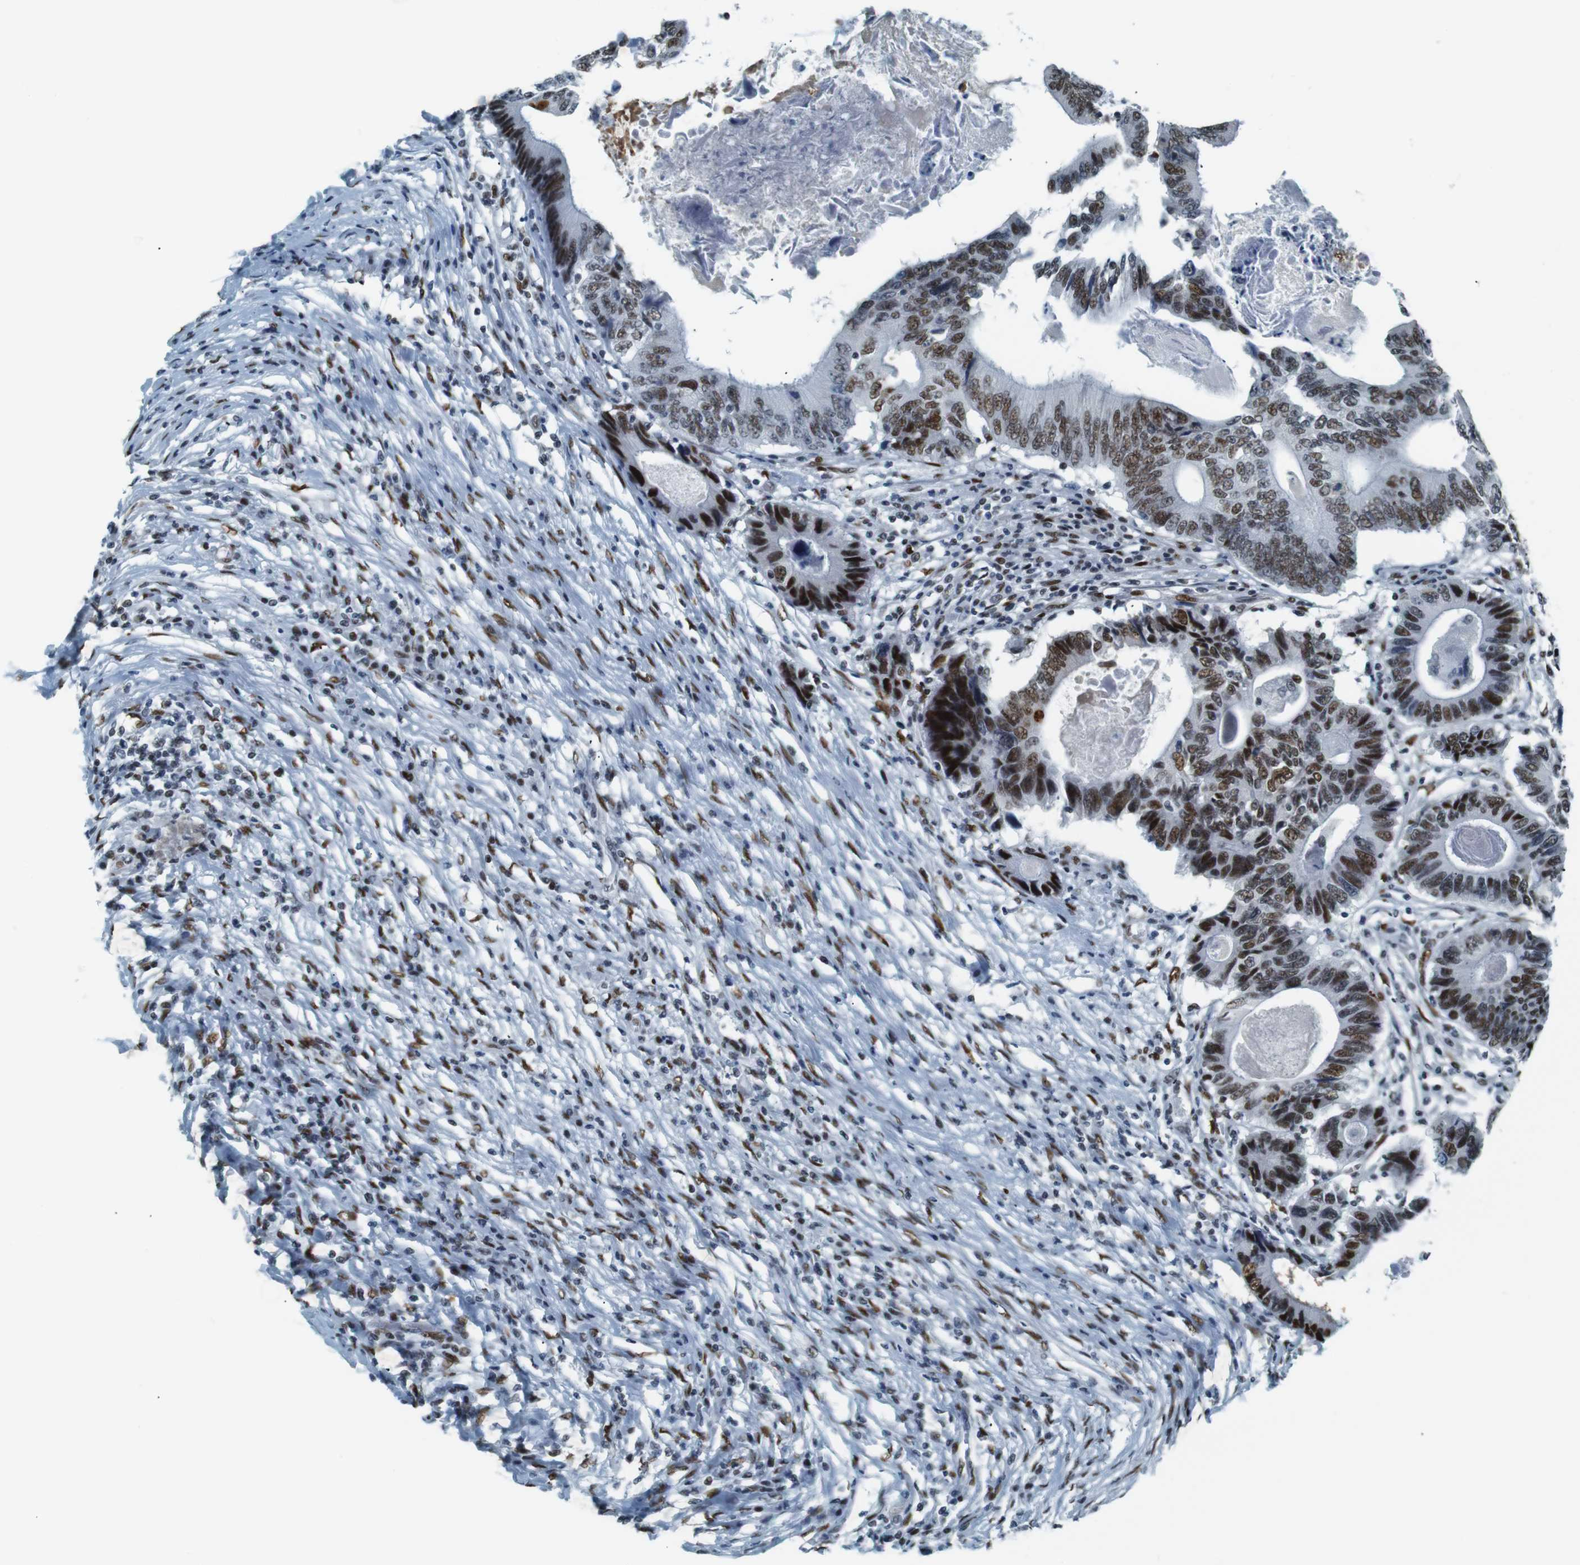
{"staining": {"intensity": "moderate", "quantity": ">75%", "location": "nuclear"}, "tissue": "colorectal cancer", "cell_type": "Tumor cells", "image_type": "cancer", "snomed": [{"axis": "morphology", "description": "Adenocarcinoma, NOS"}, {"axis": "topography", "description": "Colon"}], "caption": "Brown immunohistochemical staining in human adenocarcinoma (colorectal) shows moderate nuclear staining in about >75% of tumor cells.", "gene": "HEXIM1", "patient": {"sex": "female", "age": 78}}